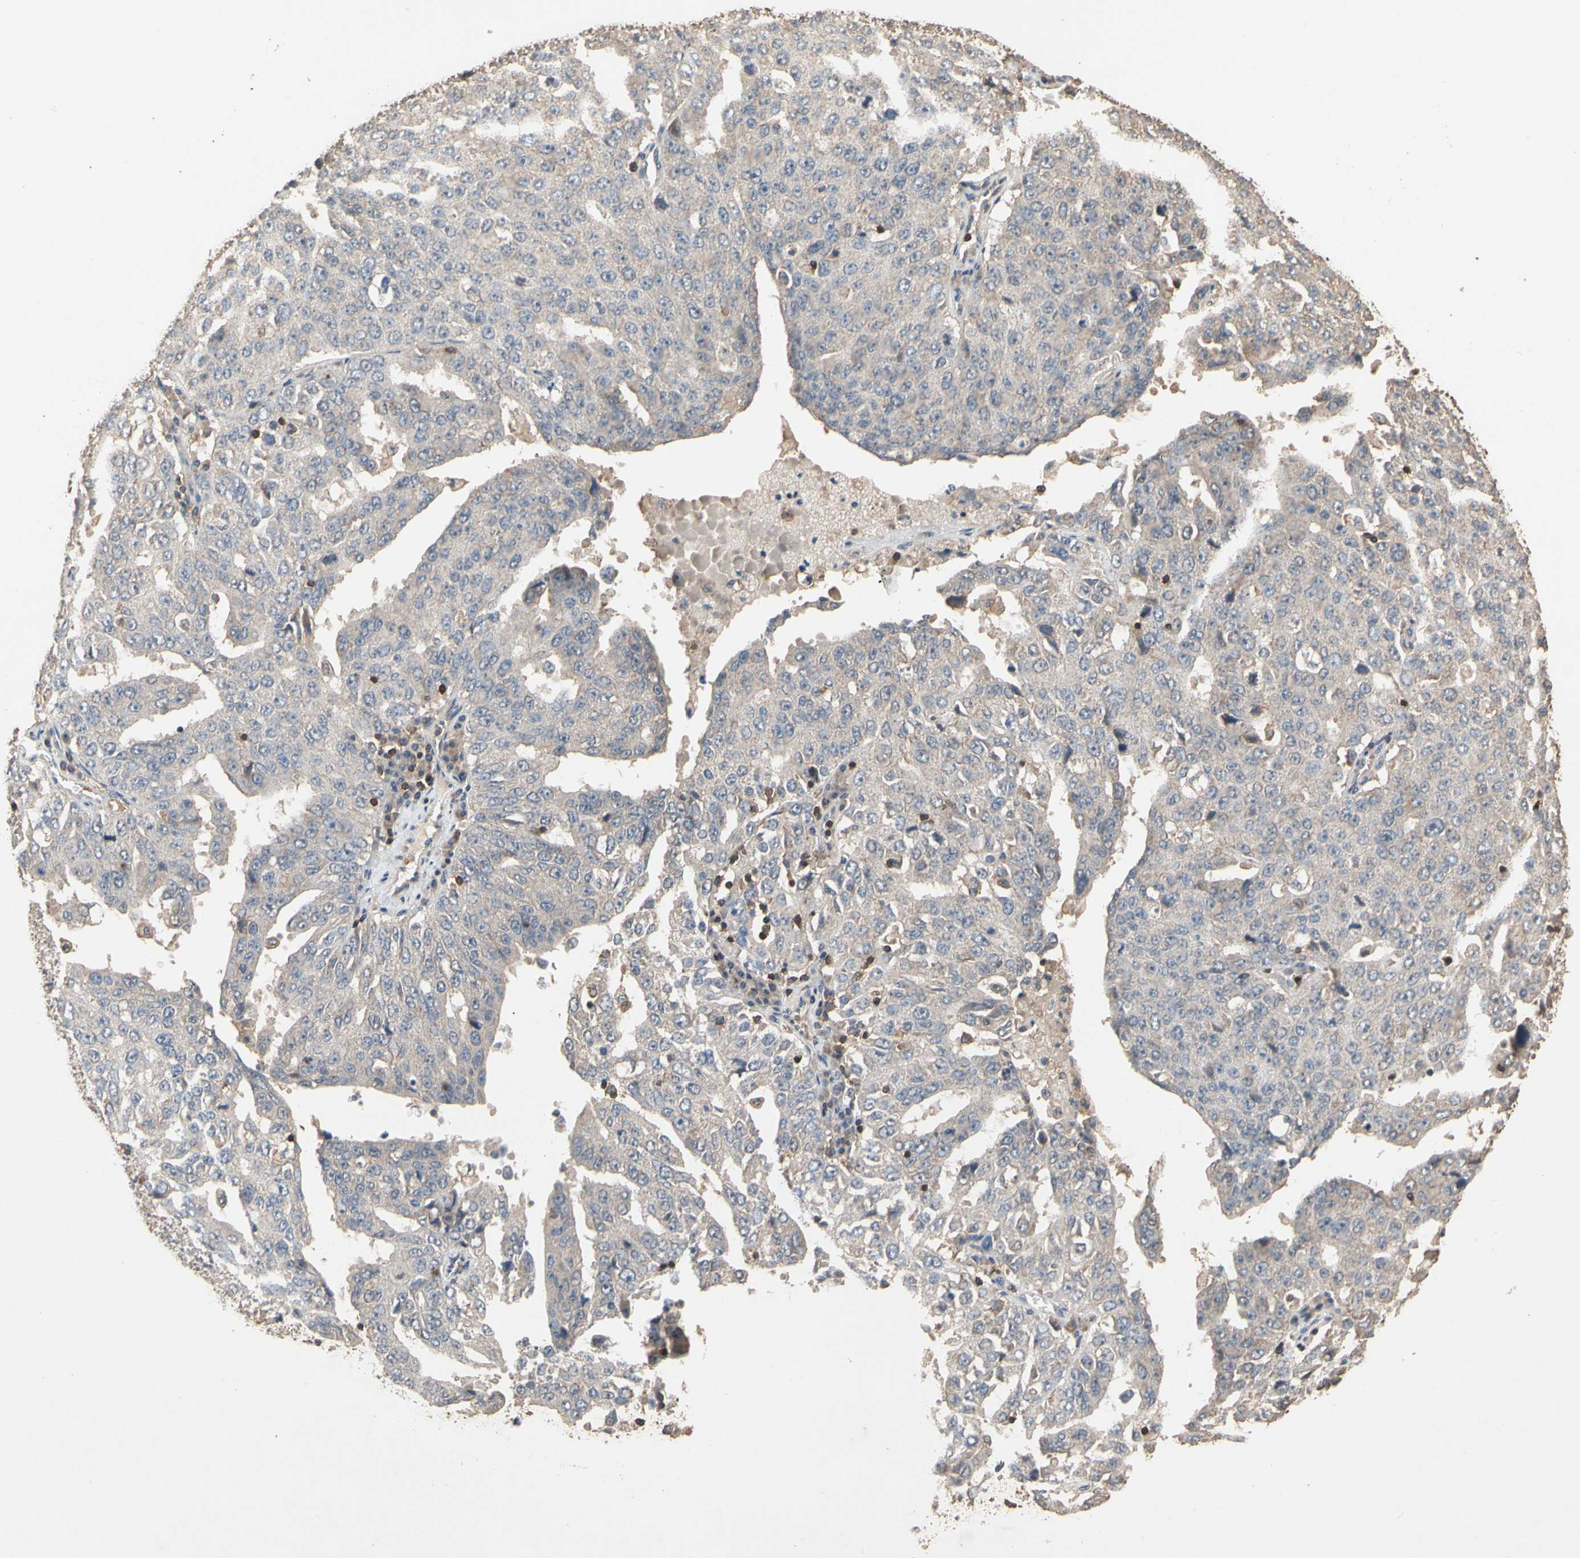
{"staining": {"intensity": "negative", "quantity": "none", "location": "none"}, "tissue": "ovarian cancer", "cell_type": "Tumor cells", "image_type": "cancer", "snomed": [{"axis": "morphology", "description": "Carcinoma, endometroid"}, {"axis": "topography", "description": "Ovary"}], "caption": "Tumor cells are negative for brown protein staining in ovarian cancer. (DAB immunohistochemistry (IHC), high magnification).", "gene": "MAP3K10", "patient": {"sex": "female", "age": 62}}